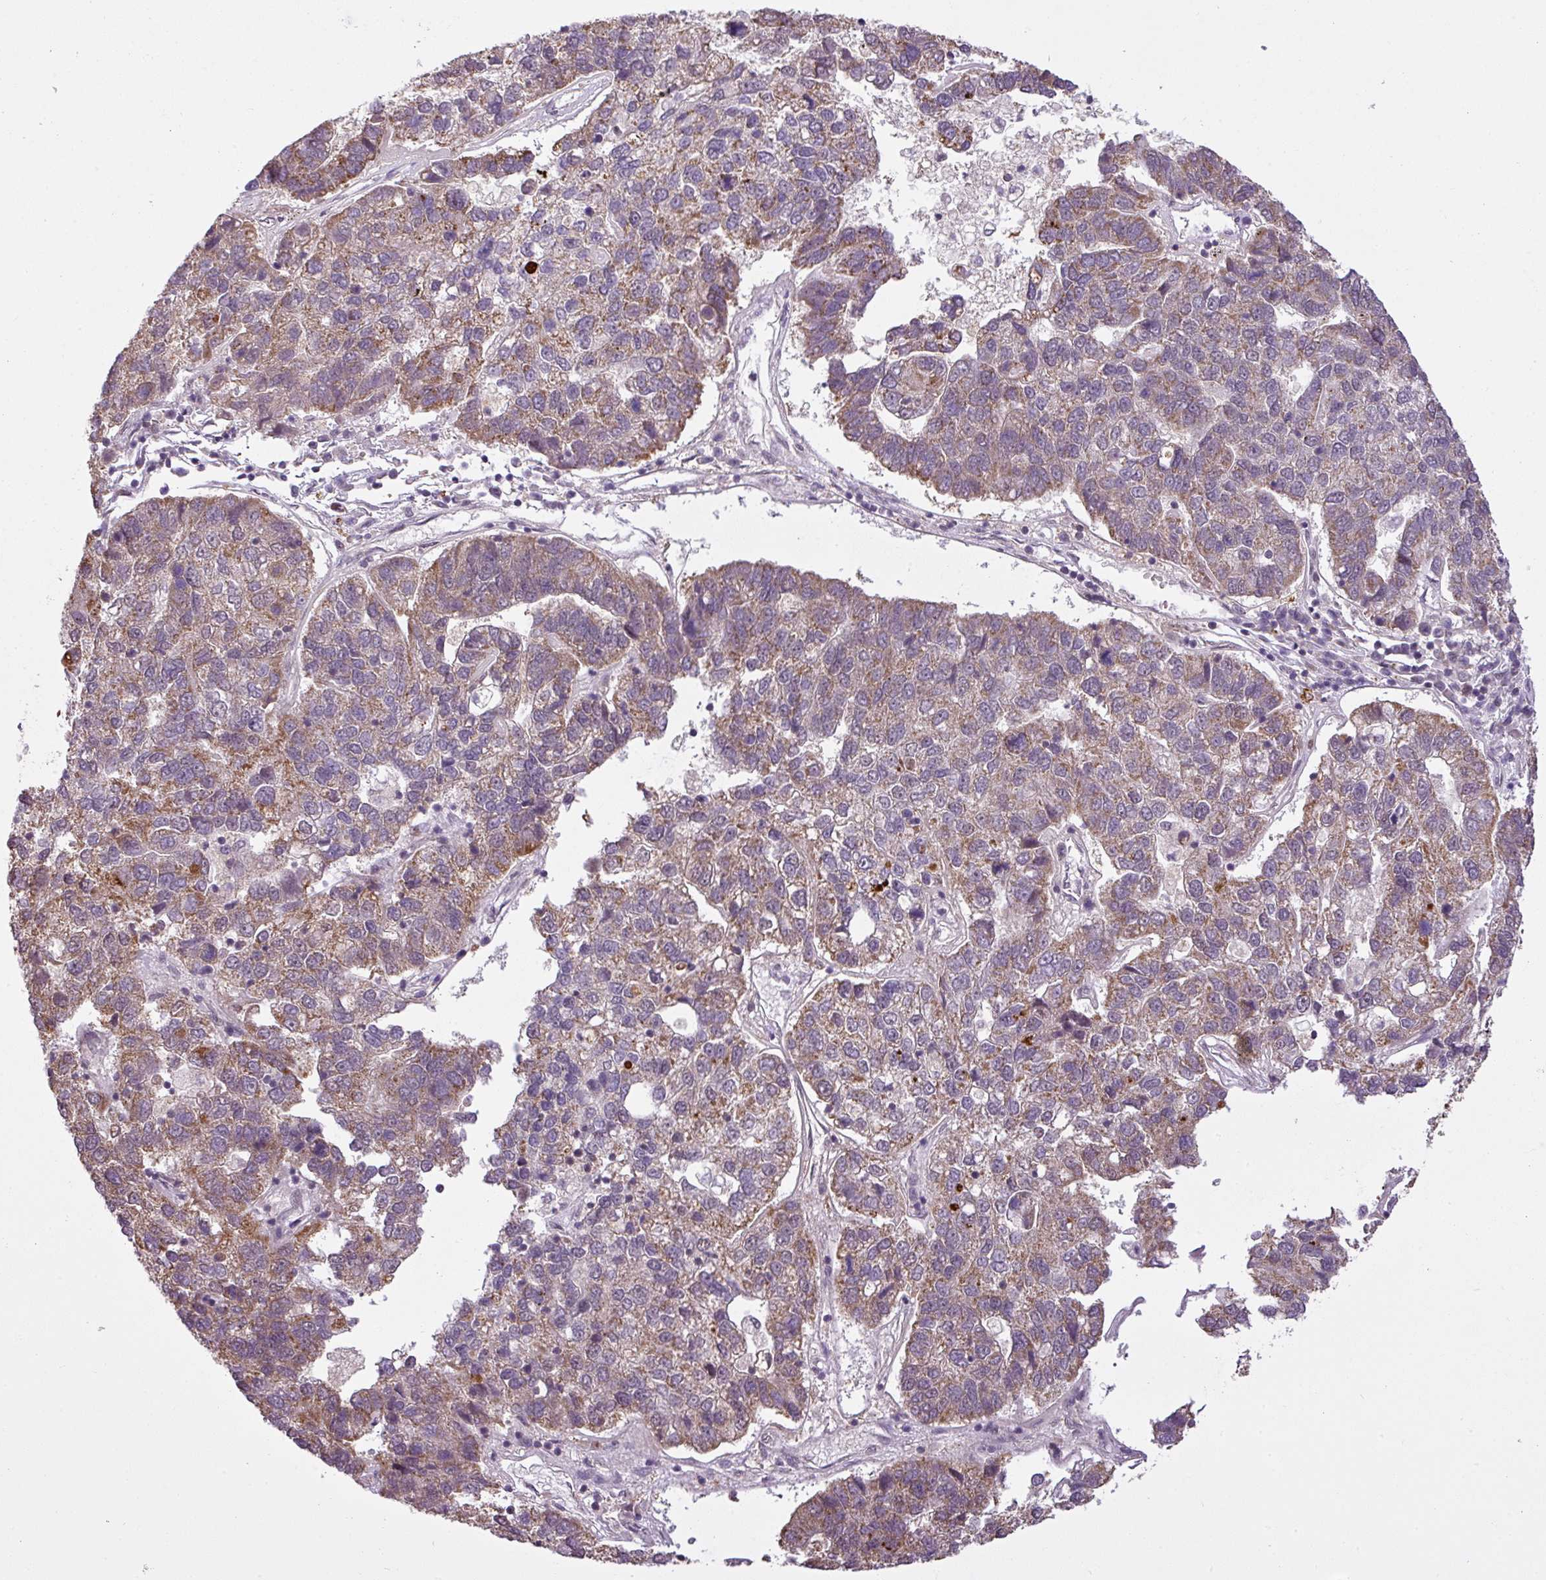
{"staining": {"intensity": "moderate", "quantity": "25%-75%", "location": "cytoplasmic/membranous"}, "tissue": "pancreatic cancer", "cell_type": "Tumor cells", "image_type": "cancer", "snomed": [{"axis": "morphology", "description": "Adenocarcinoma, NOS"}, {"axis": "topography", "description": "Pancreas"}], "caption": "Adenocarcinoma (pancreatic) tissue displays moderate cytoplasmic/membranous expression in approximately 25%-75% of tumor cells", "gene": "MFHAS1", "patient": {"sex": "female", "age": 61}}